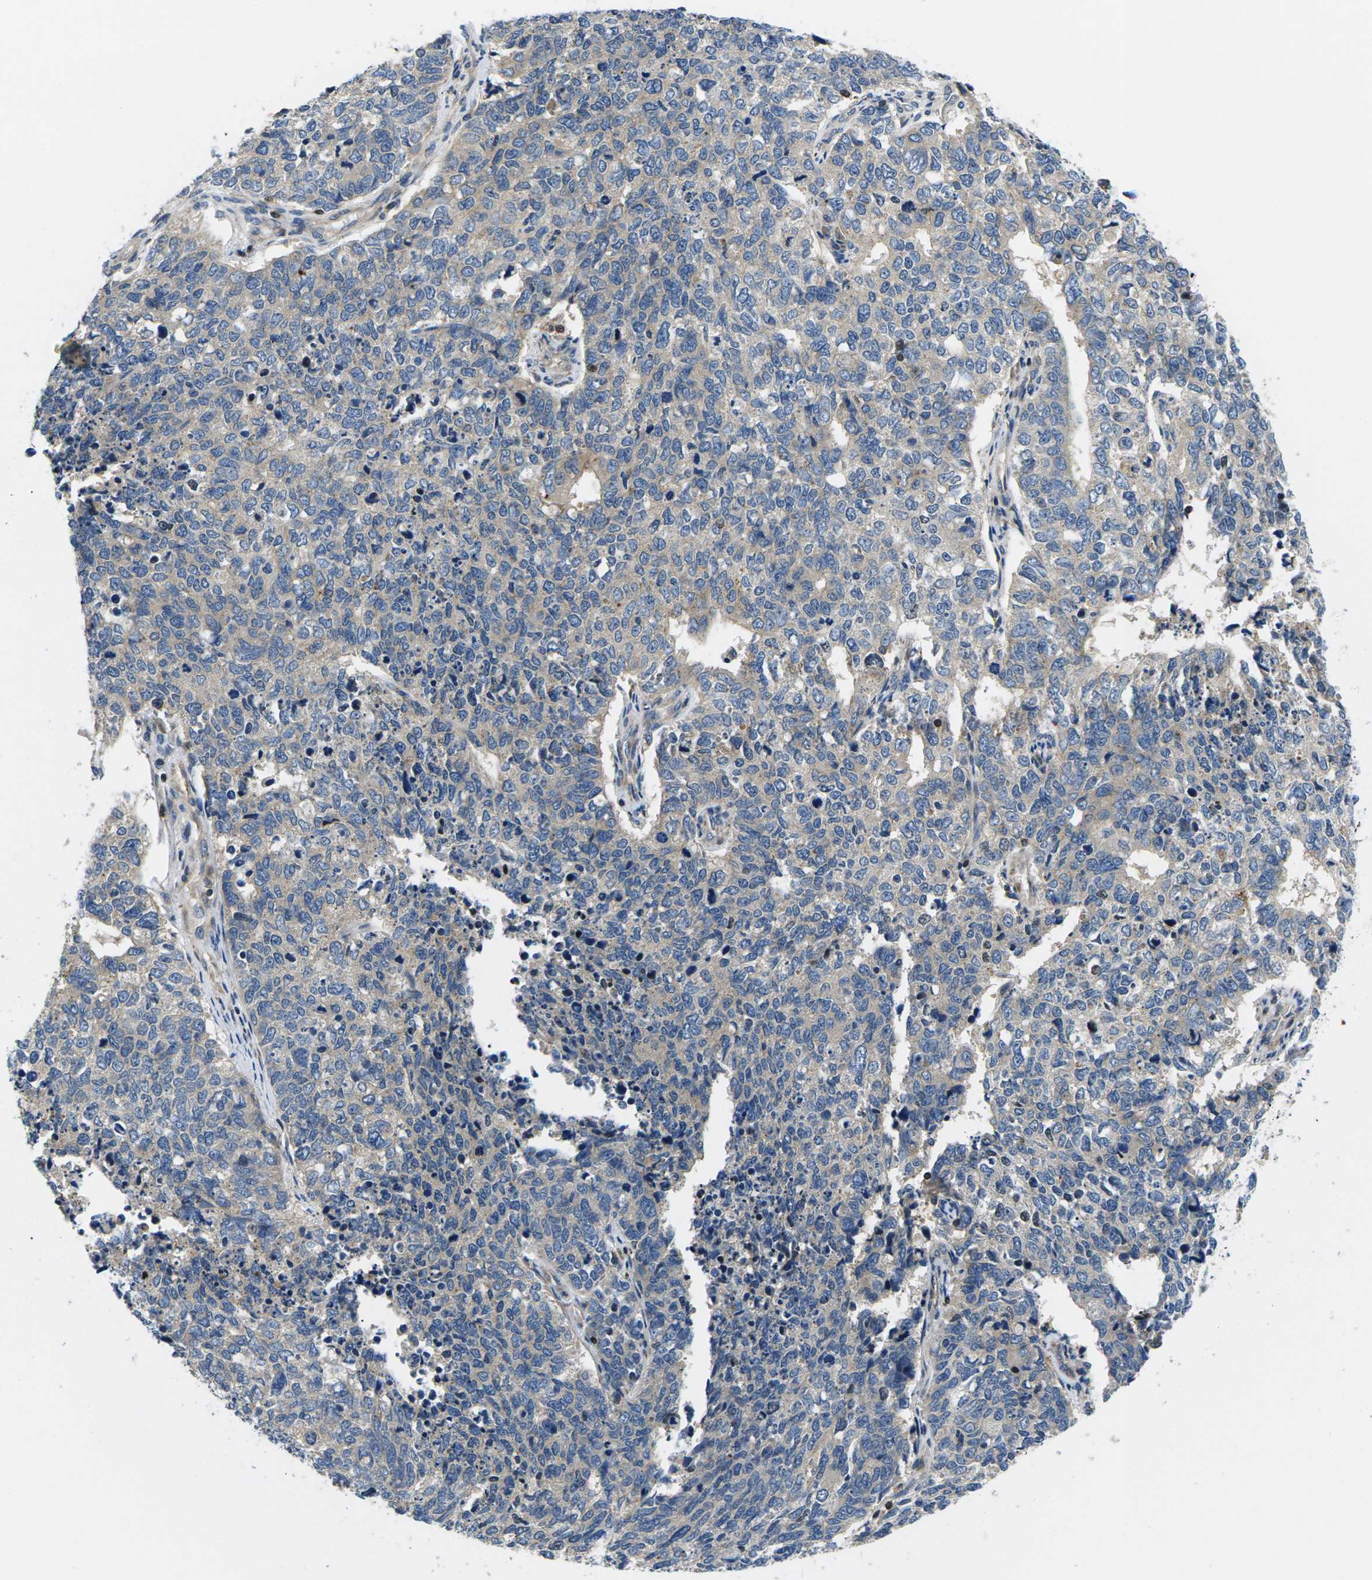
{"staining": {"intensity": "weak", "quantity": ">75%", "location": "cytoplasmic/membranous"}, "tissue": "cervical cancer", "cell_type": "Tumor cells", "image_type": "cancer", "snomed": [{"axis": "morphology", "description": "Squamous cell carcinoma, NOS"}, {"axis": "topography", "description": "Cervix"}], "caption": "Tumor cells exhibit weak cytoplasmic/membranous expression in about >75% of cells in cervical cancer (squamous cell carcinoma).", "gene": "PLCE1", "patient": {"sex": "female", "age": 63}}